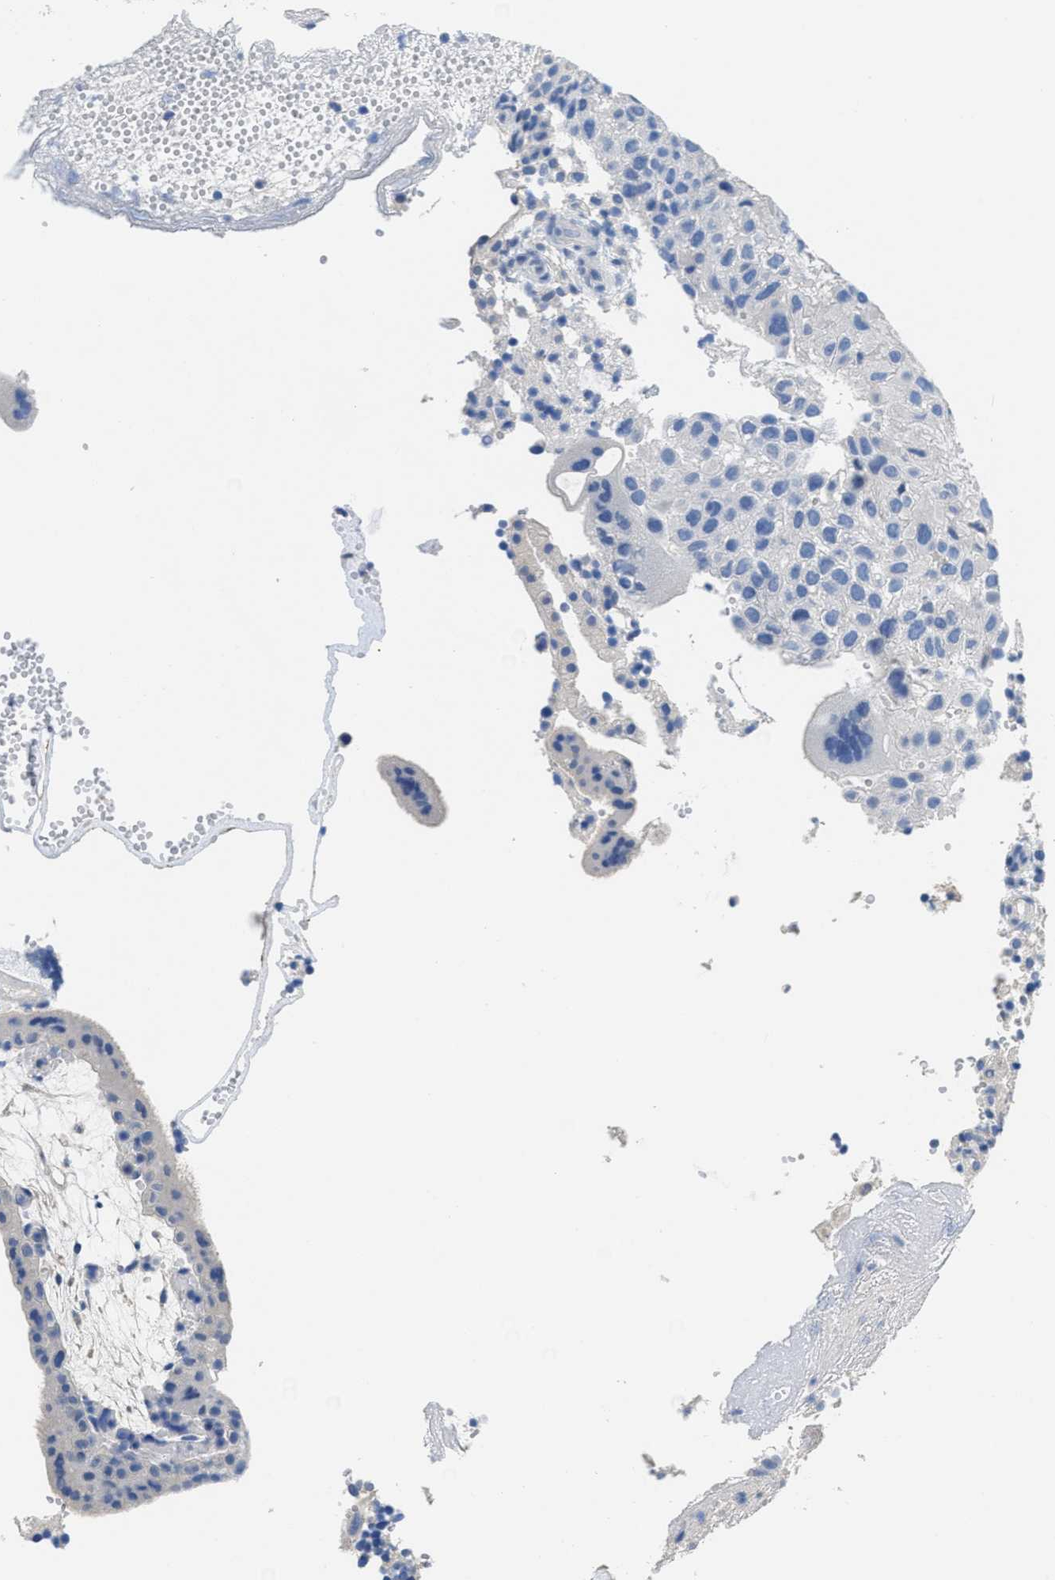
{"staining": {"intensity": "negative", "quantity": "none", "location": "none"}, "tissue": "placenta", "cell_type": "Trophoblastic cells", "image_type": "normal", "snomed": [{"axis": "morphology", "description": "Normal tissue, NOS"}, {"axis": "topography", "description": "Placenta"}], "caption": "Immunohistochemistry (IHC) histopathology image of normal placenta stained for a protein (brown), which demonstrates no staining in trophoblastic cells.", "gene": "CA9", "patient": {"sex": "female", "age": 18}}